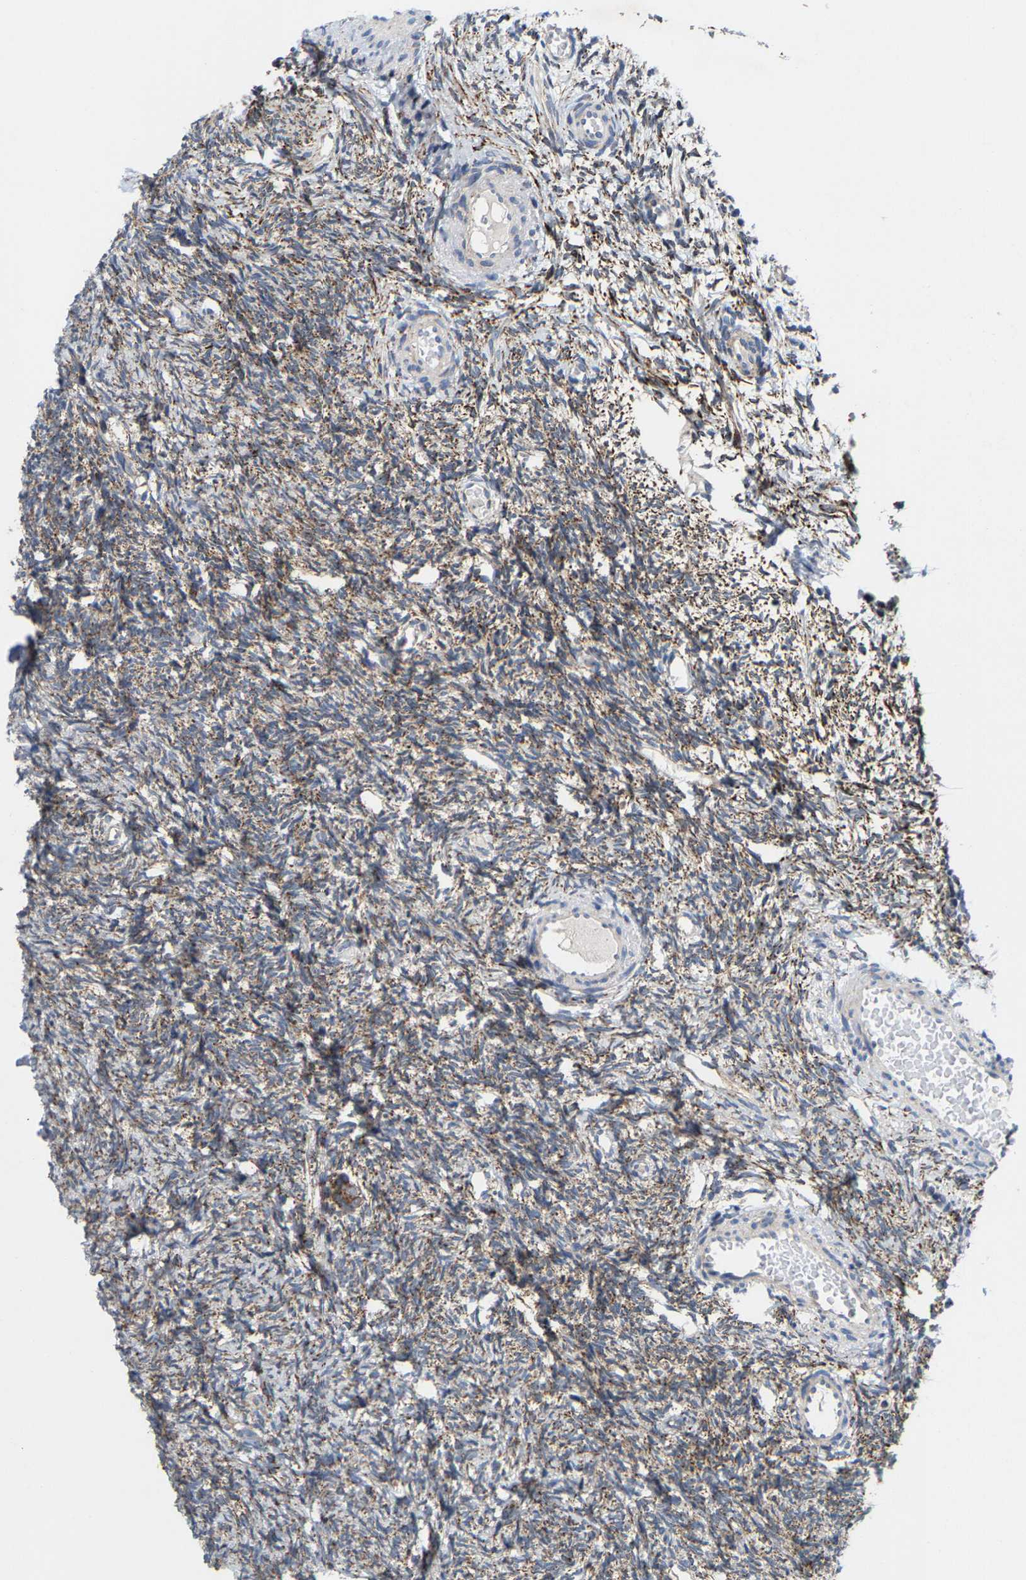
{"staining": {"intensity": "moderate", "quantity": ">75%", "location": "cytoplasmic/membranous"}, "tissue": "ovary", "cell_type": "Ovarian stroma cells", "image_type": "normal", "snomed": [{"axis": "morphology", "description": "Normal tissue, NOS"}, {"axis": "topography", "description": "Ovary"}], "caption": "This histopathology image displays unremarkable ovary stained with immunohistochemistry to label a protein in brown. The cytoplasmic/membranous of ovarian stroma cells show moderate positivity for the protein. Nuclei are counter-stained blue.", "gene": "TDRKH", "patient": {"sex": "female", "age": 33}}